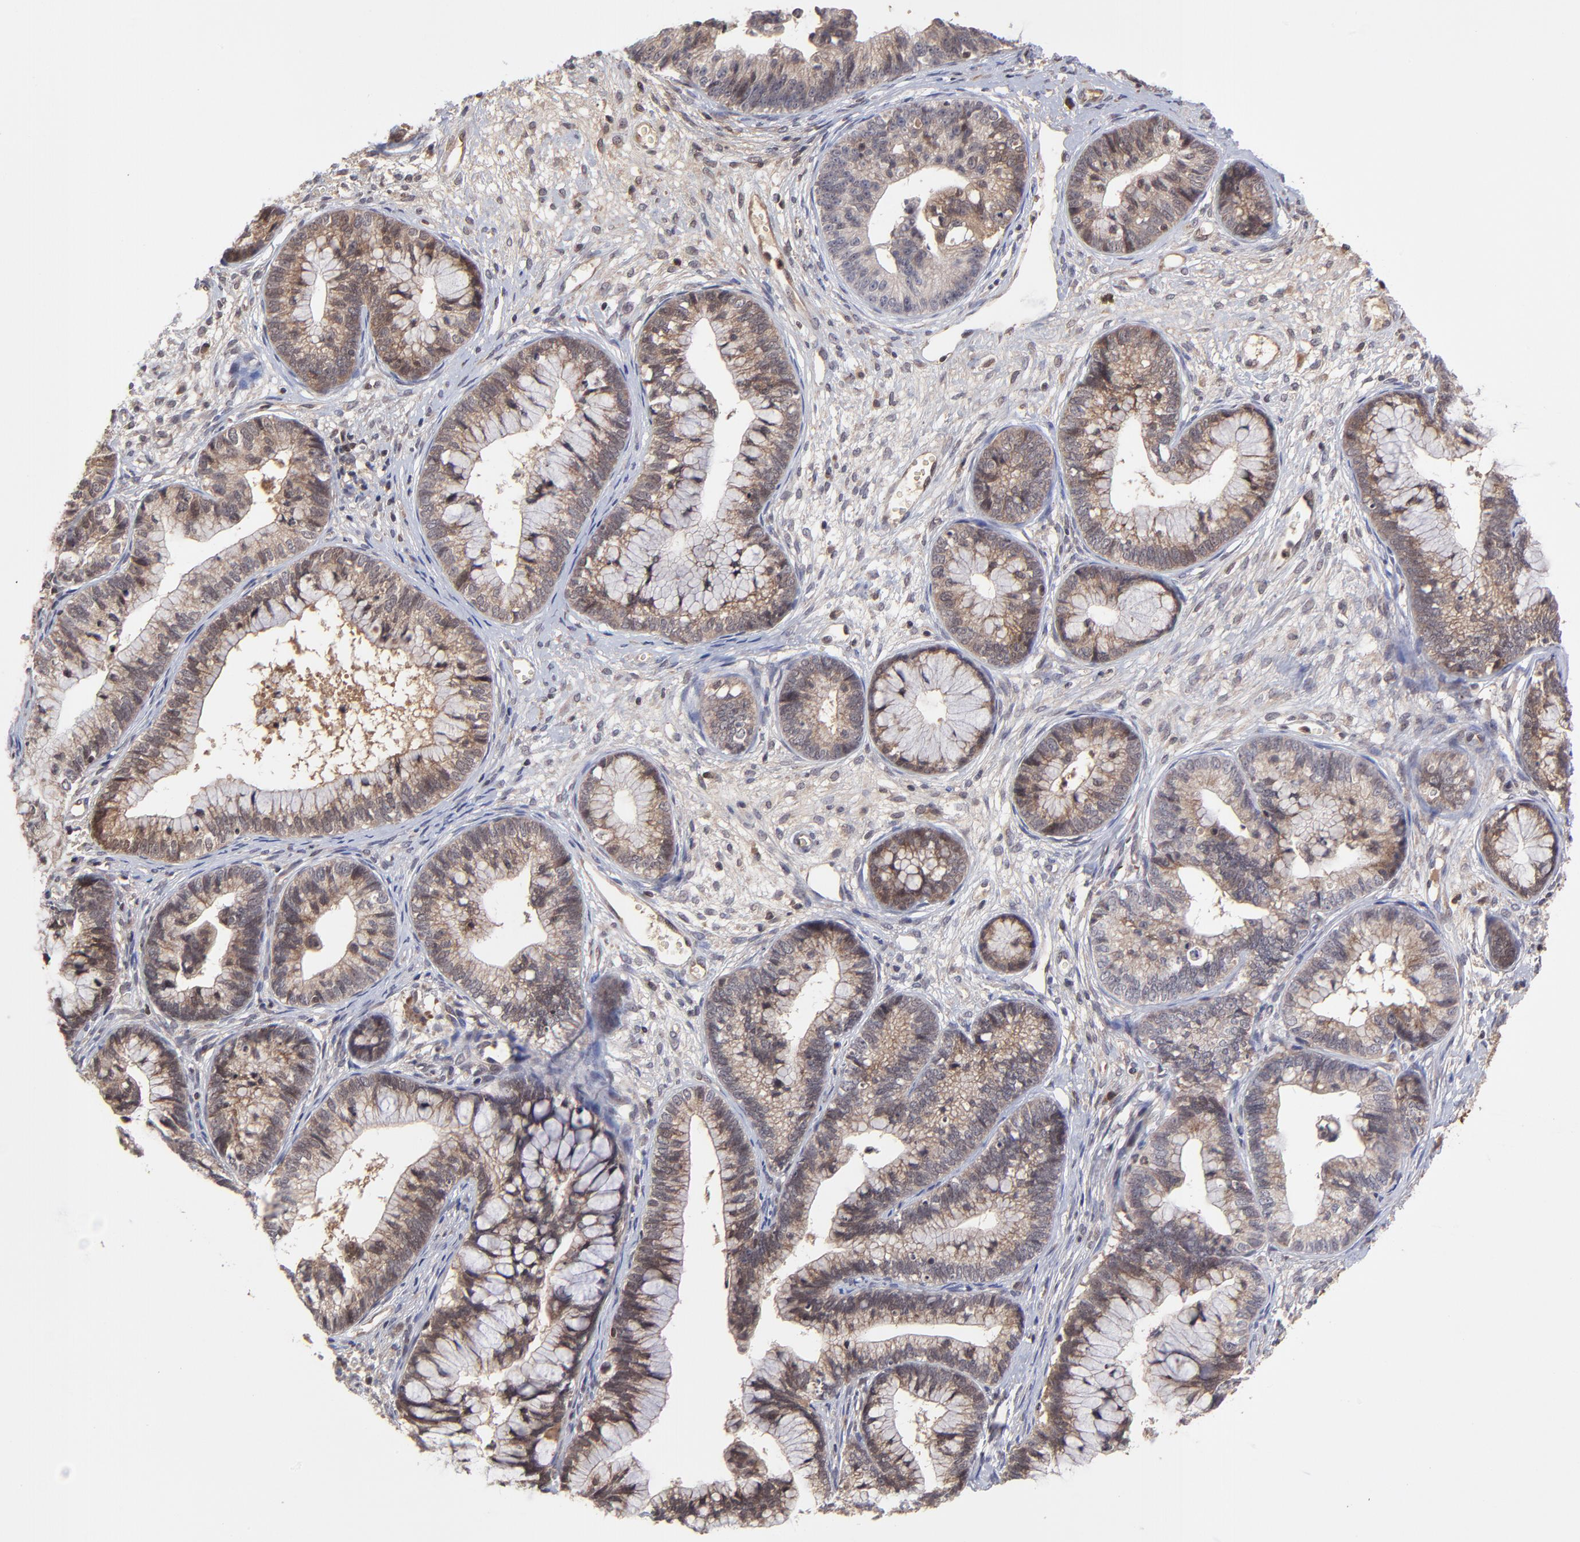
{"staining": {"intensity": "moderate", "quantity": "25%-75%", "location": "cytoplasmic/membranous"}, "tissue": "cervical cancer", "cell_type": "Tumor cells", "image_type": "cancer", "snomed": [{"axis": "morphology", "description": "Adenocarcinoma, NOS"}, {"axis": "topography", "description": "Cervix"}], "caption": "A brown stain highlights moderate cytoplasmic/membranous positivity of a protein in adenocarcinoma (cervical) tumor cells.", "gene": "UBE2L6", "patient": {"sex": "female", "age": 44}}